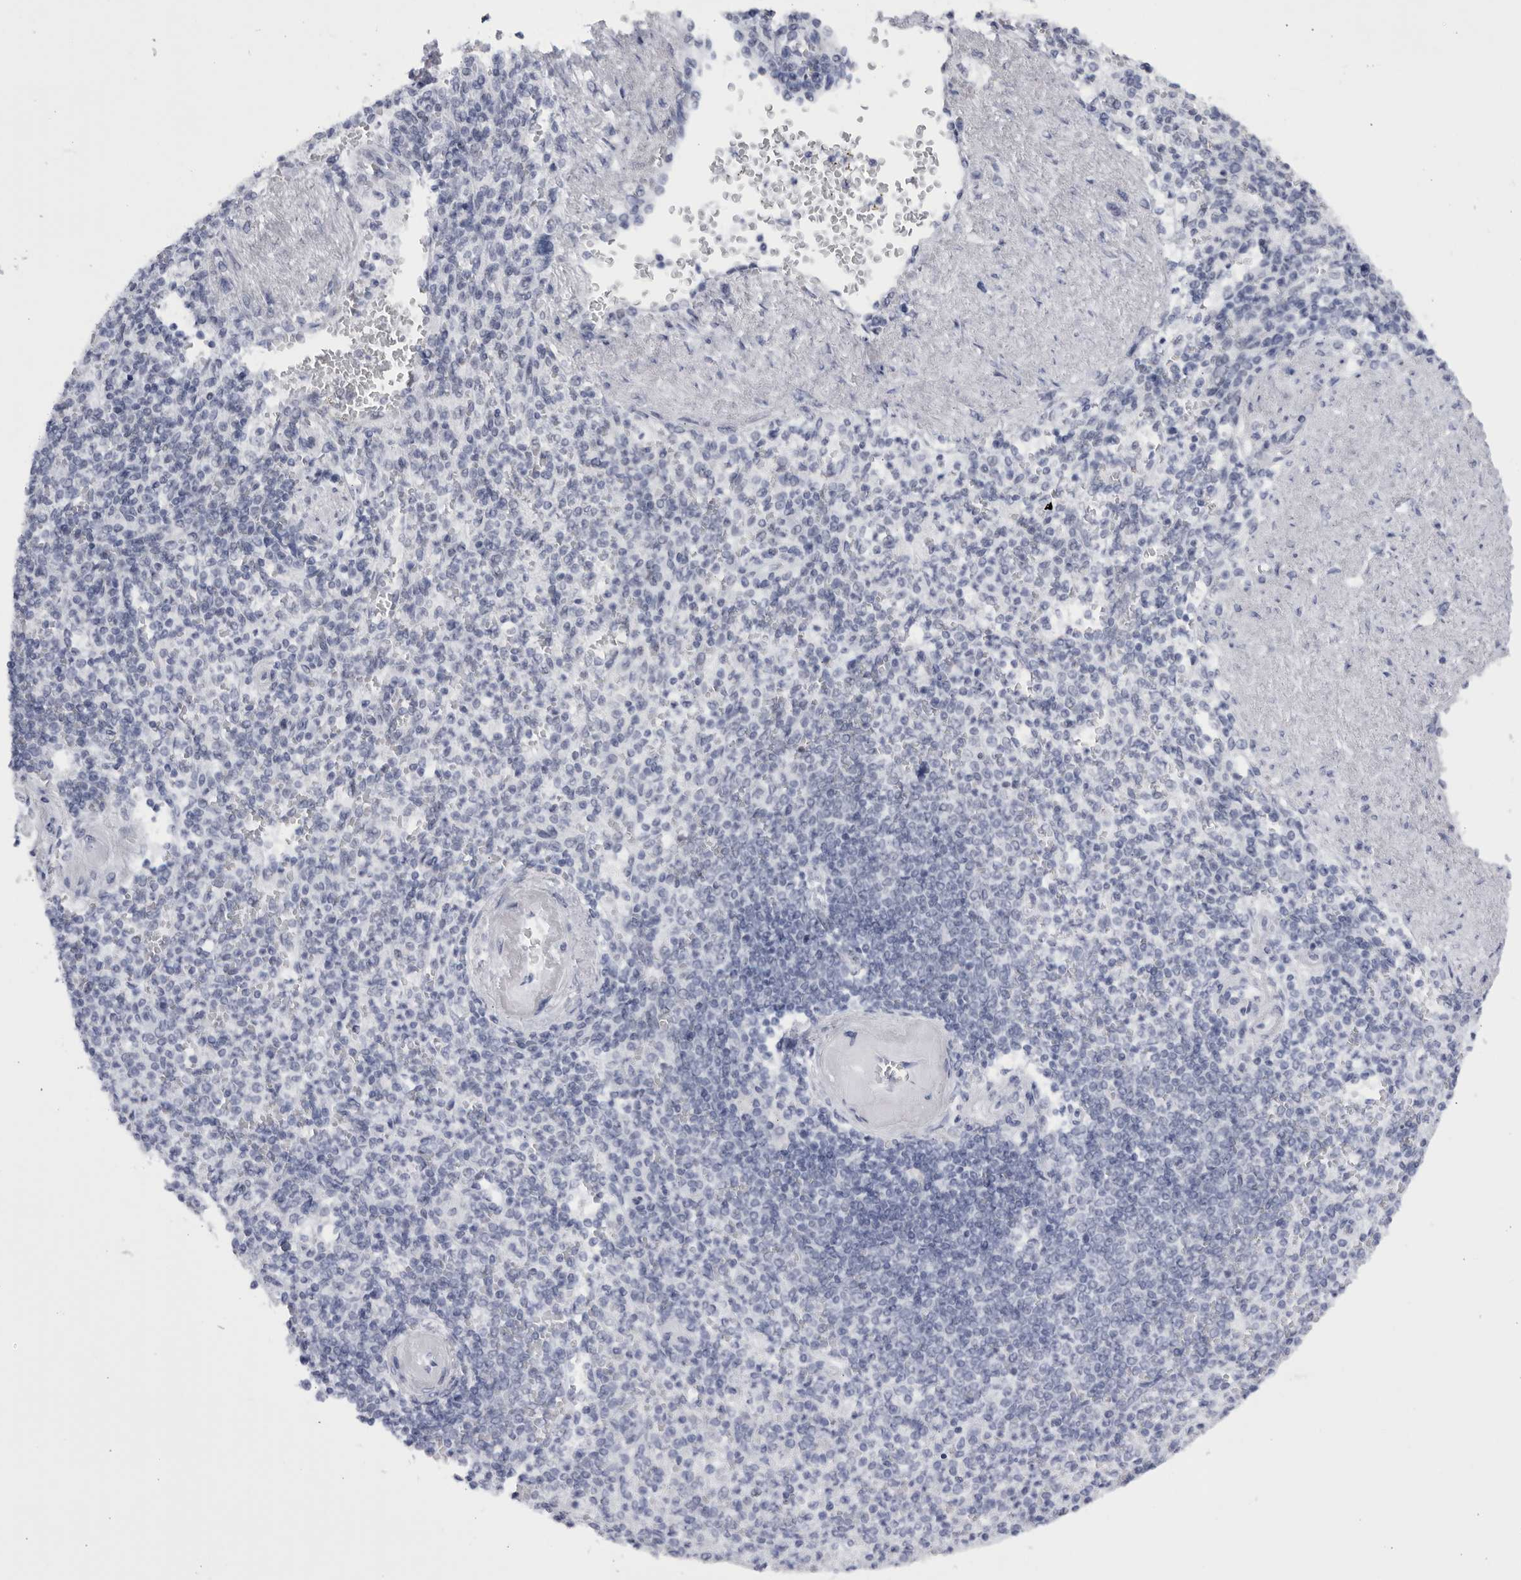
{"staining": {"intensity": "negative", "quantity": "none", "location": "none"}, "tissue": "spleen", "cell_type": "Cells in red pulp", "image_type": "normal", "snomed": [{"axis": "morphology", "description": "Normal tissue, NOS"}, {"axis": "topography", "description": "Spleen"}], "caption": "IHC micrograph of normal human spleen stained for a protein (brown), which demonstrates no positivity in cells in red pulp.", "gene": "CCDC181", "patient": {"sex": "female", "age": 74}}